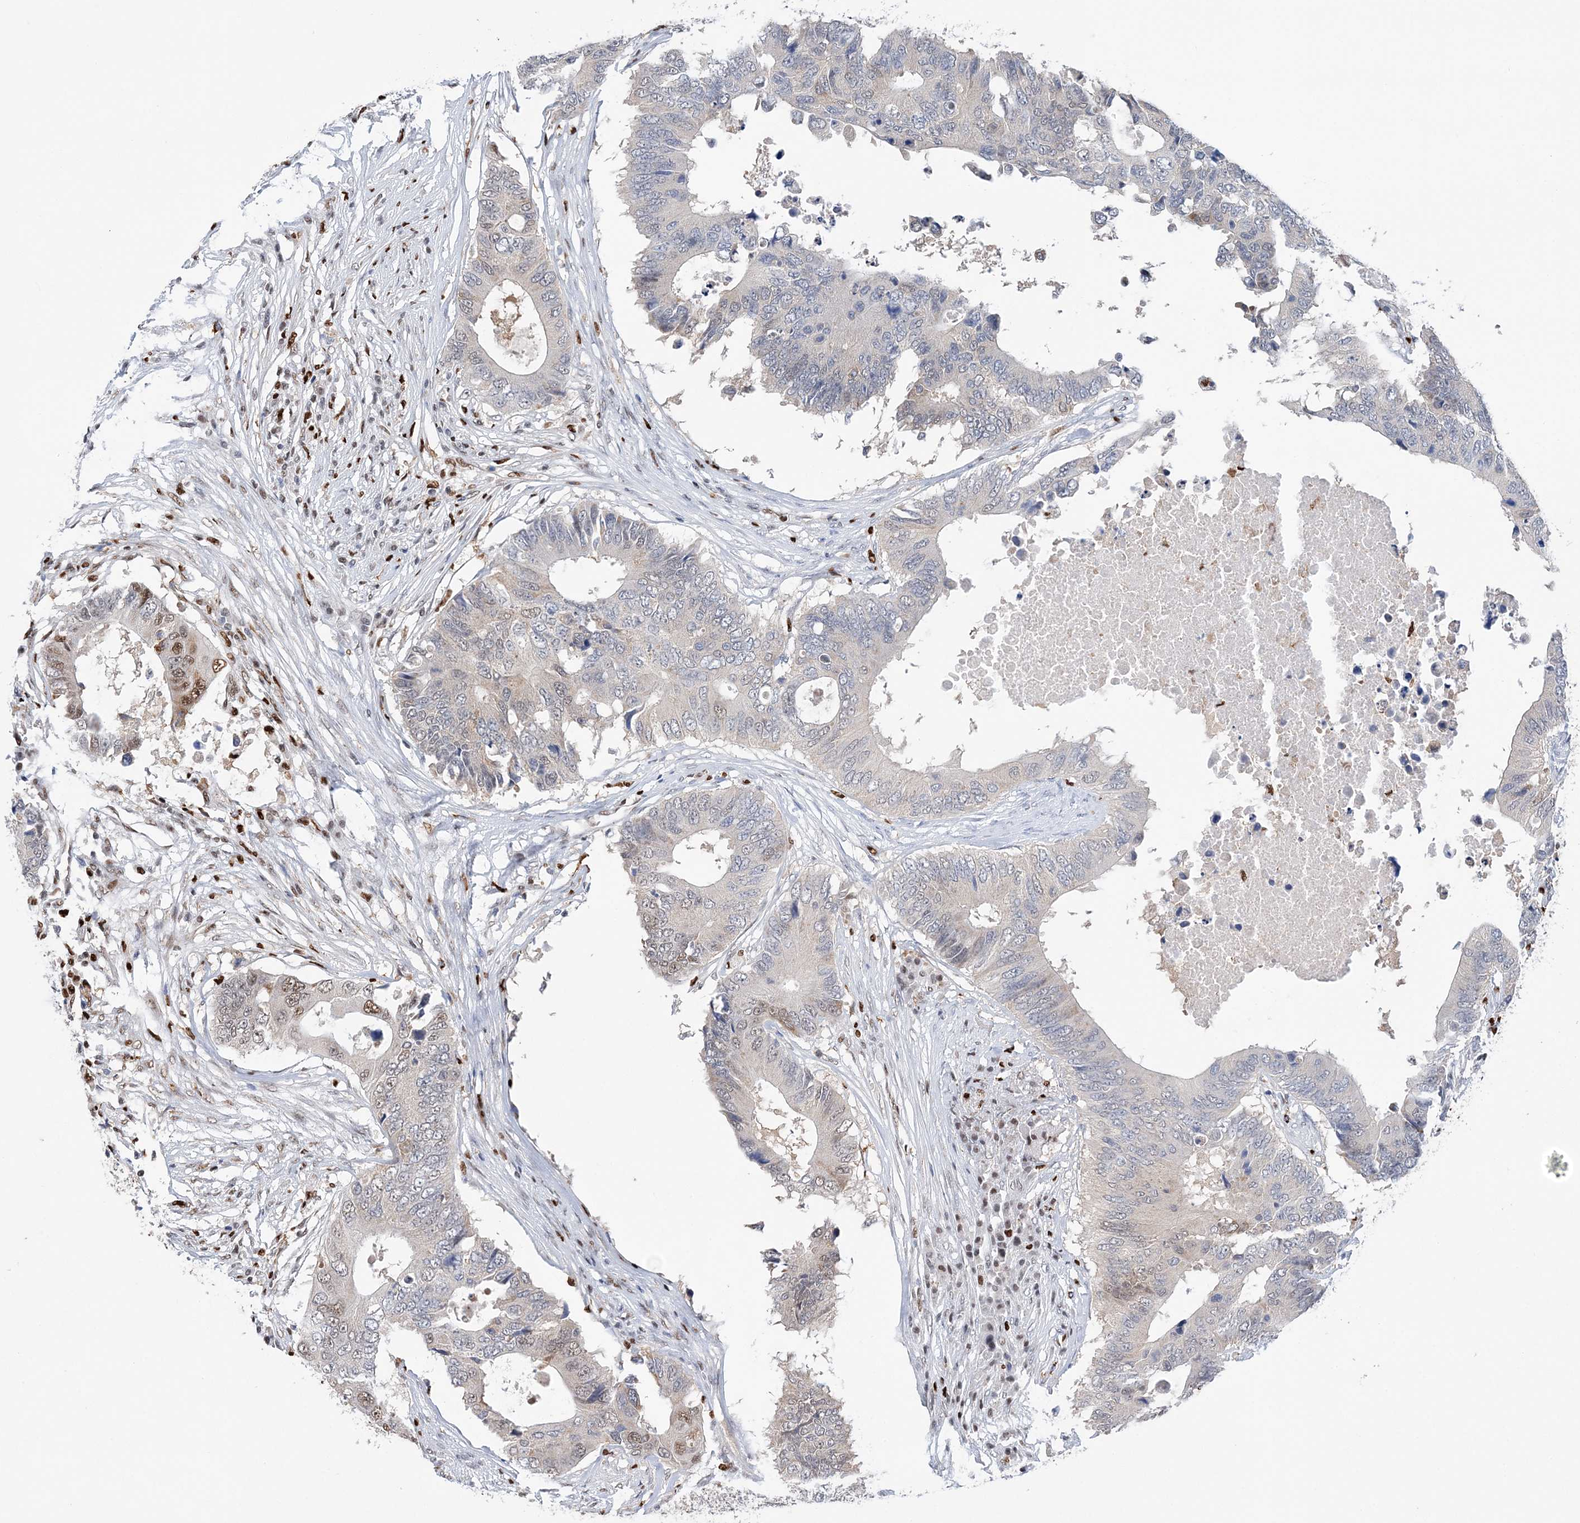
{"staining": {"intensity": "weak", "quantity": "<25%", "location": "nuclear"}, "tissue": "colorectal cancer", "cell_type": "Tumor cells", "image_type": "cancer", "snomed": [{"axis": "morphology", "description": "Adenocarcinoma, NOS"}, {"axis": "topography", "description": "Colon"}], "caption": "Colorectal cancer (adenocarcinoma) was stained to show a protein in brown. There is no significant staining in tumor cells.", "gene": "NIT2", "patient": {"sex": "male", "age": 71}}